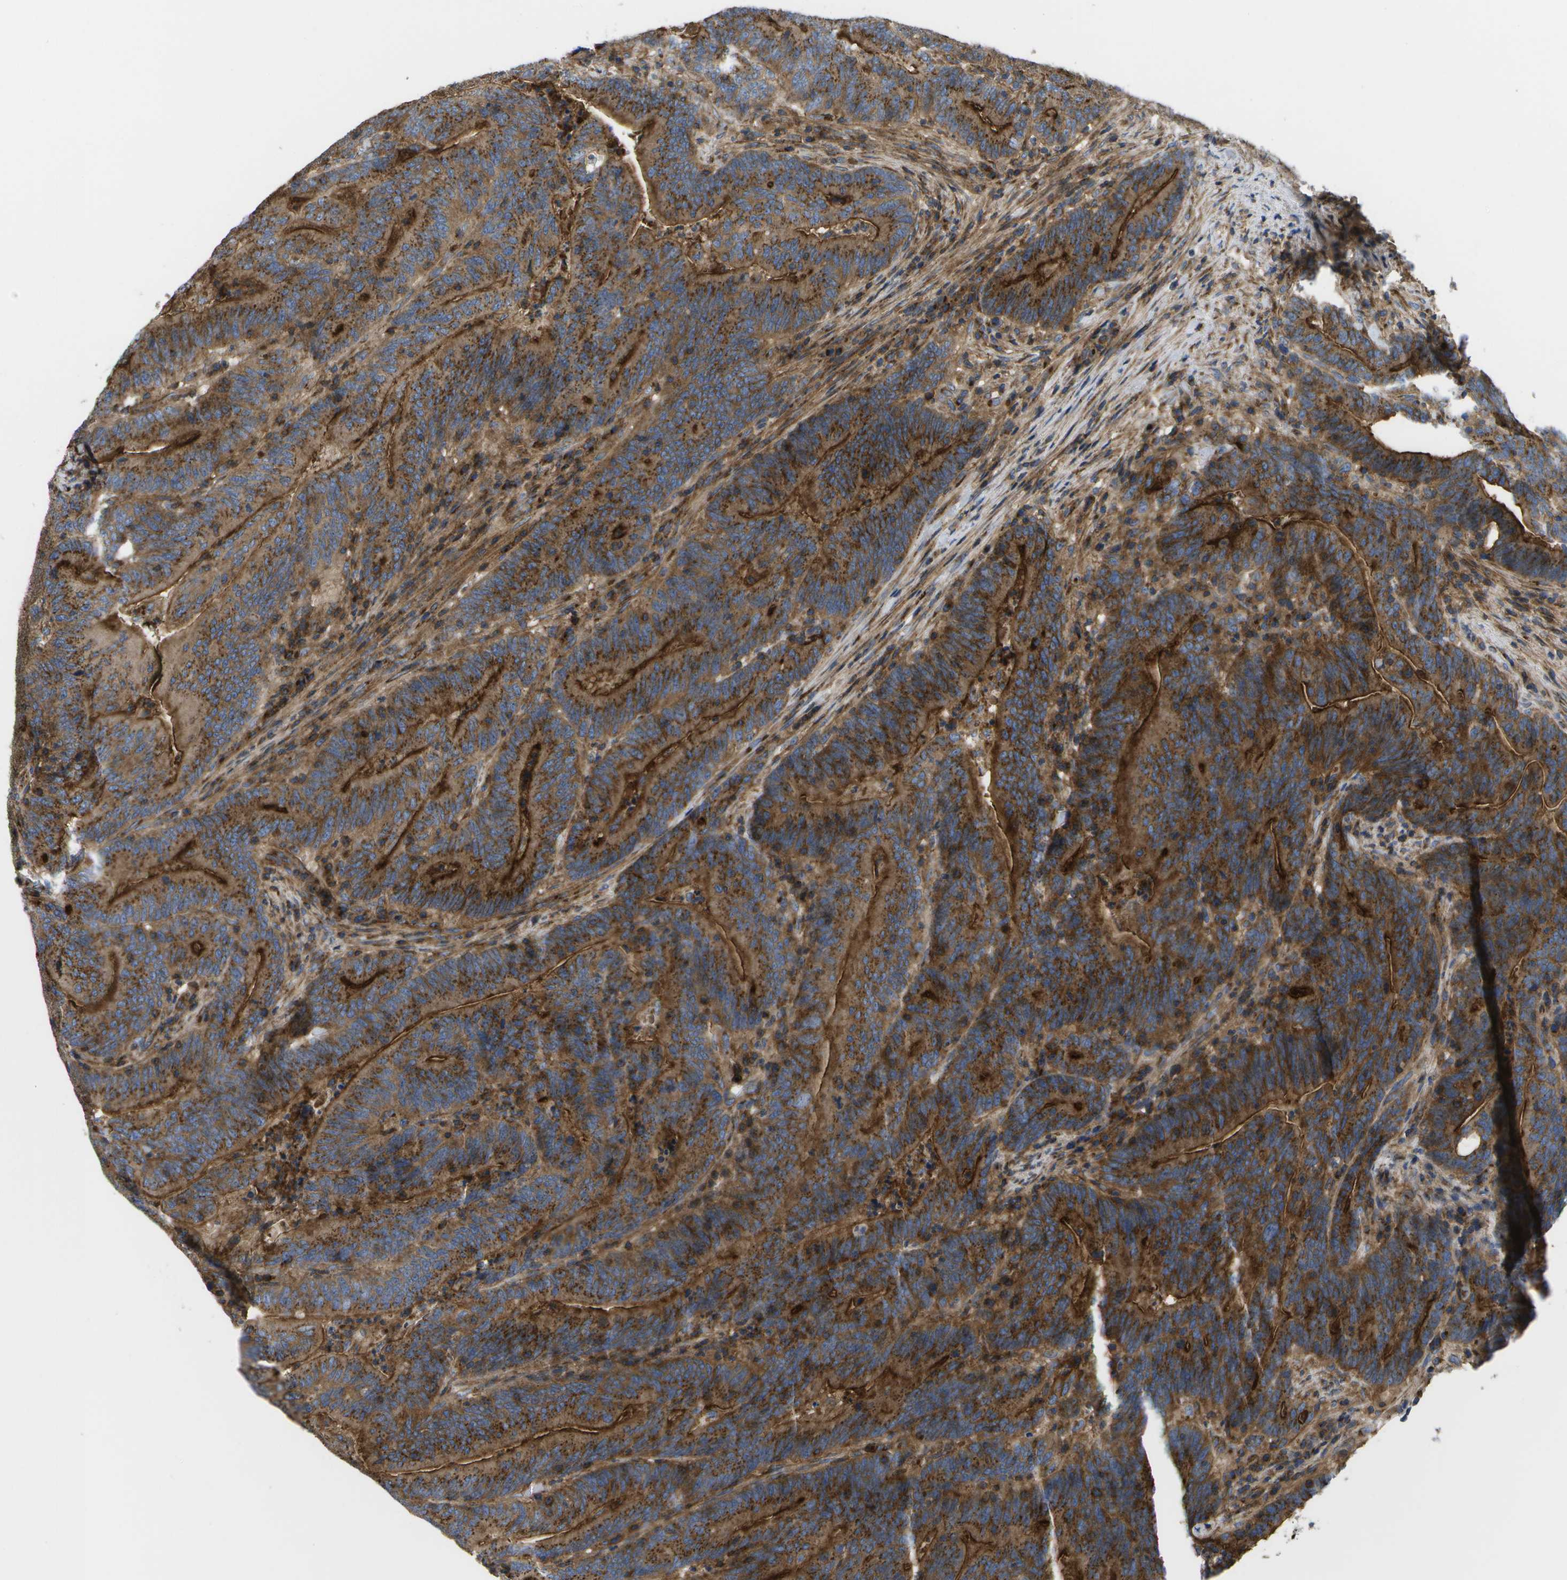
{"staining": {"intensity": "strong", "quantity": ">75%", "location": "cytoplasmic/membranous"}, "tissue": "colorectal cancer", "cell_type": "Tumor cells", "image_type": "cancer", "snomed": [{"axis": "morphology", "description": "Adenocarcinoma, NOS"}, {"axis": "topography", "description": "Colon"}], "caption": "Colorectal cancer (adenocarcinoma) stained for a protein displays strong cytoplasmic/membranous positivity in tumor cells.", "gene": "BST2", "patient": {"sex": "female", "age": 66}}